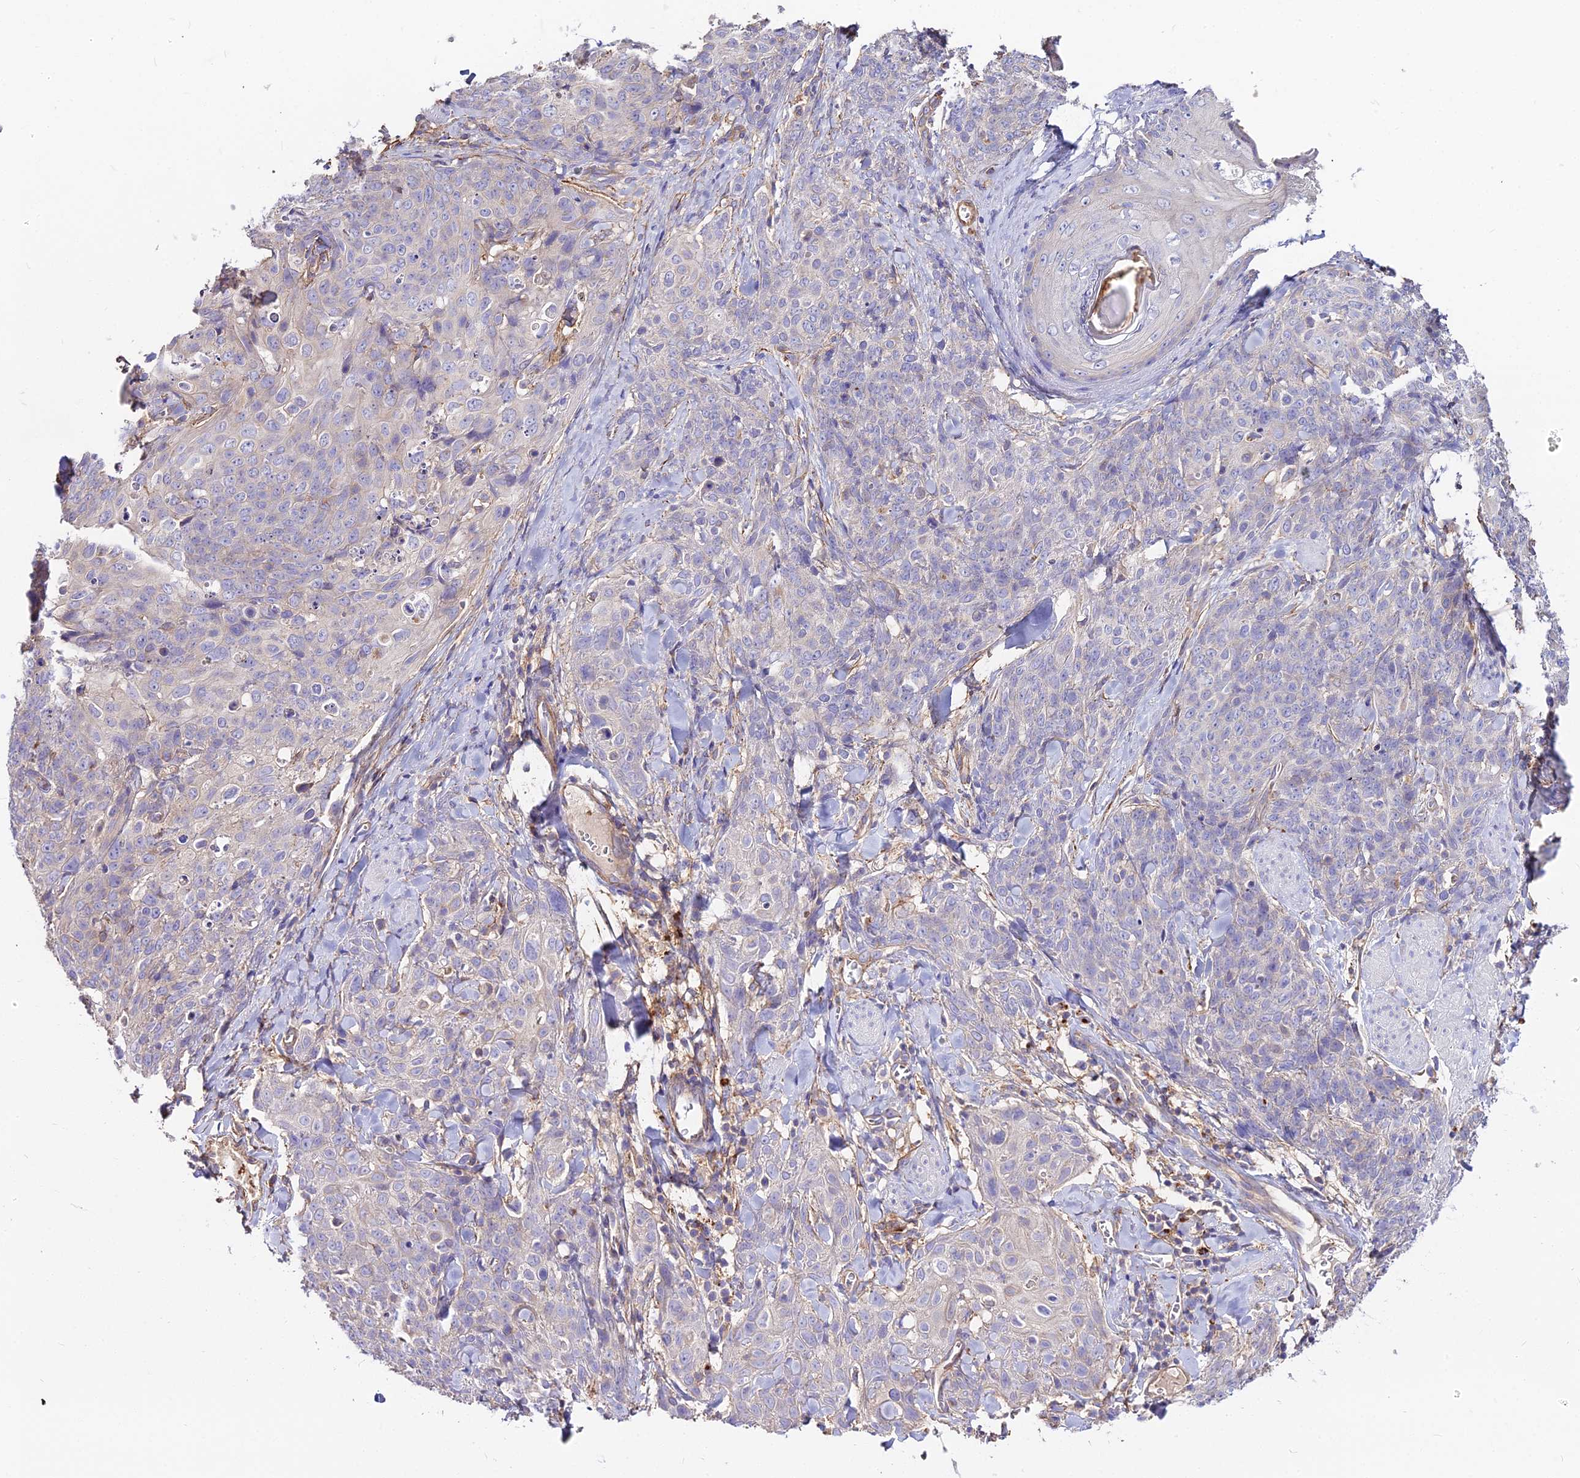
{"staining": {"intensity": "negative", "quantity": "none", "location": "none"}, "tissue": "skin cancer", "cell_type": "Tumor cells", "image_type": "cancer", "snomed": [{"axis": "morphology", "description": "Squamous cell carcinoma, NOS"}, {"axis": "topography", "description": "Skin"}, {"axis": "topography", "description": "Vulva"}], "caption": "Immunohistochemical staining of squamous cell carcinoma (skin) reveals no significant positivity in tumor cells.", "gene": "GLYAT", "patient": {"sex": "female", "age": 85}}